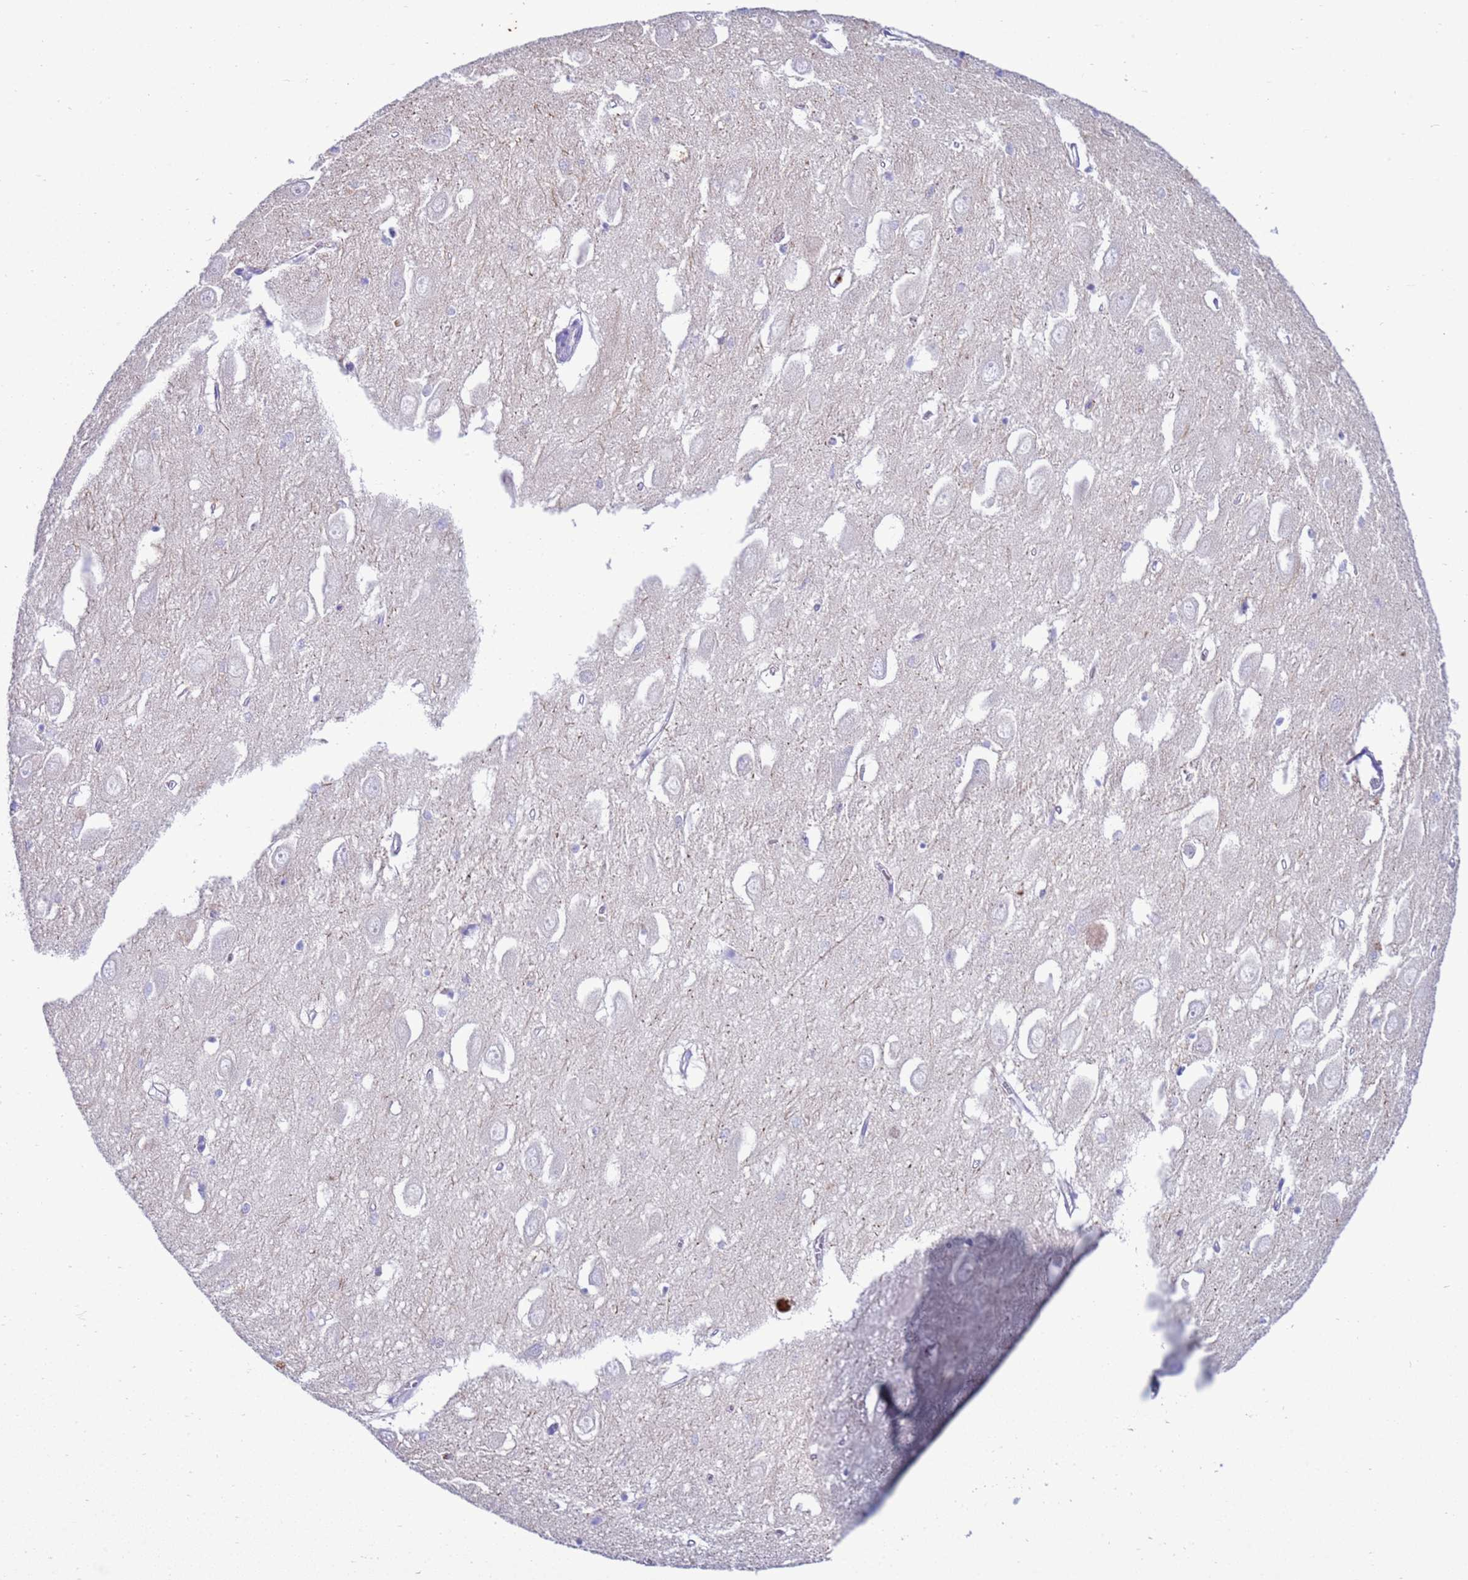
{"staining": {"intensity": "weak", "quantity": "<25%", "location": "cytoplasmic/membranous"}, "tissue": "hippocampus", "cell_type": "Glial cells", "image_type": "normal", "snomed": [{"axis": "morphology", "description": "Normal tissue, NOS"}, {"axis": "topography", "description": "Hippocampus"}], "caption": "Protein analysis of unremarkable hippocampus exhibits no significant expression in glial cells. (DAB immunohistochemistry, high magnification).", "gene": "KICS2", "patient": {"sex": "female", "age": 64}}